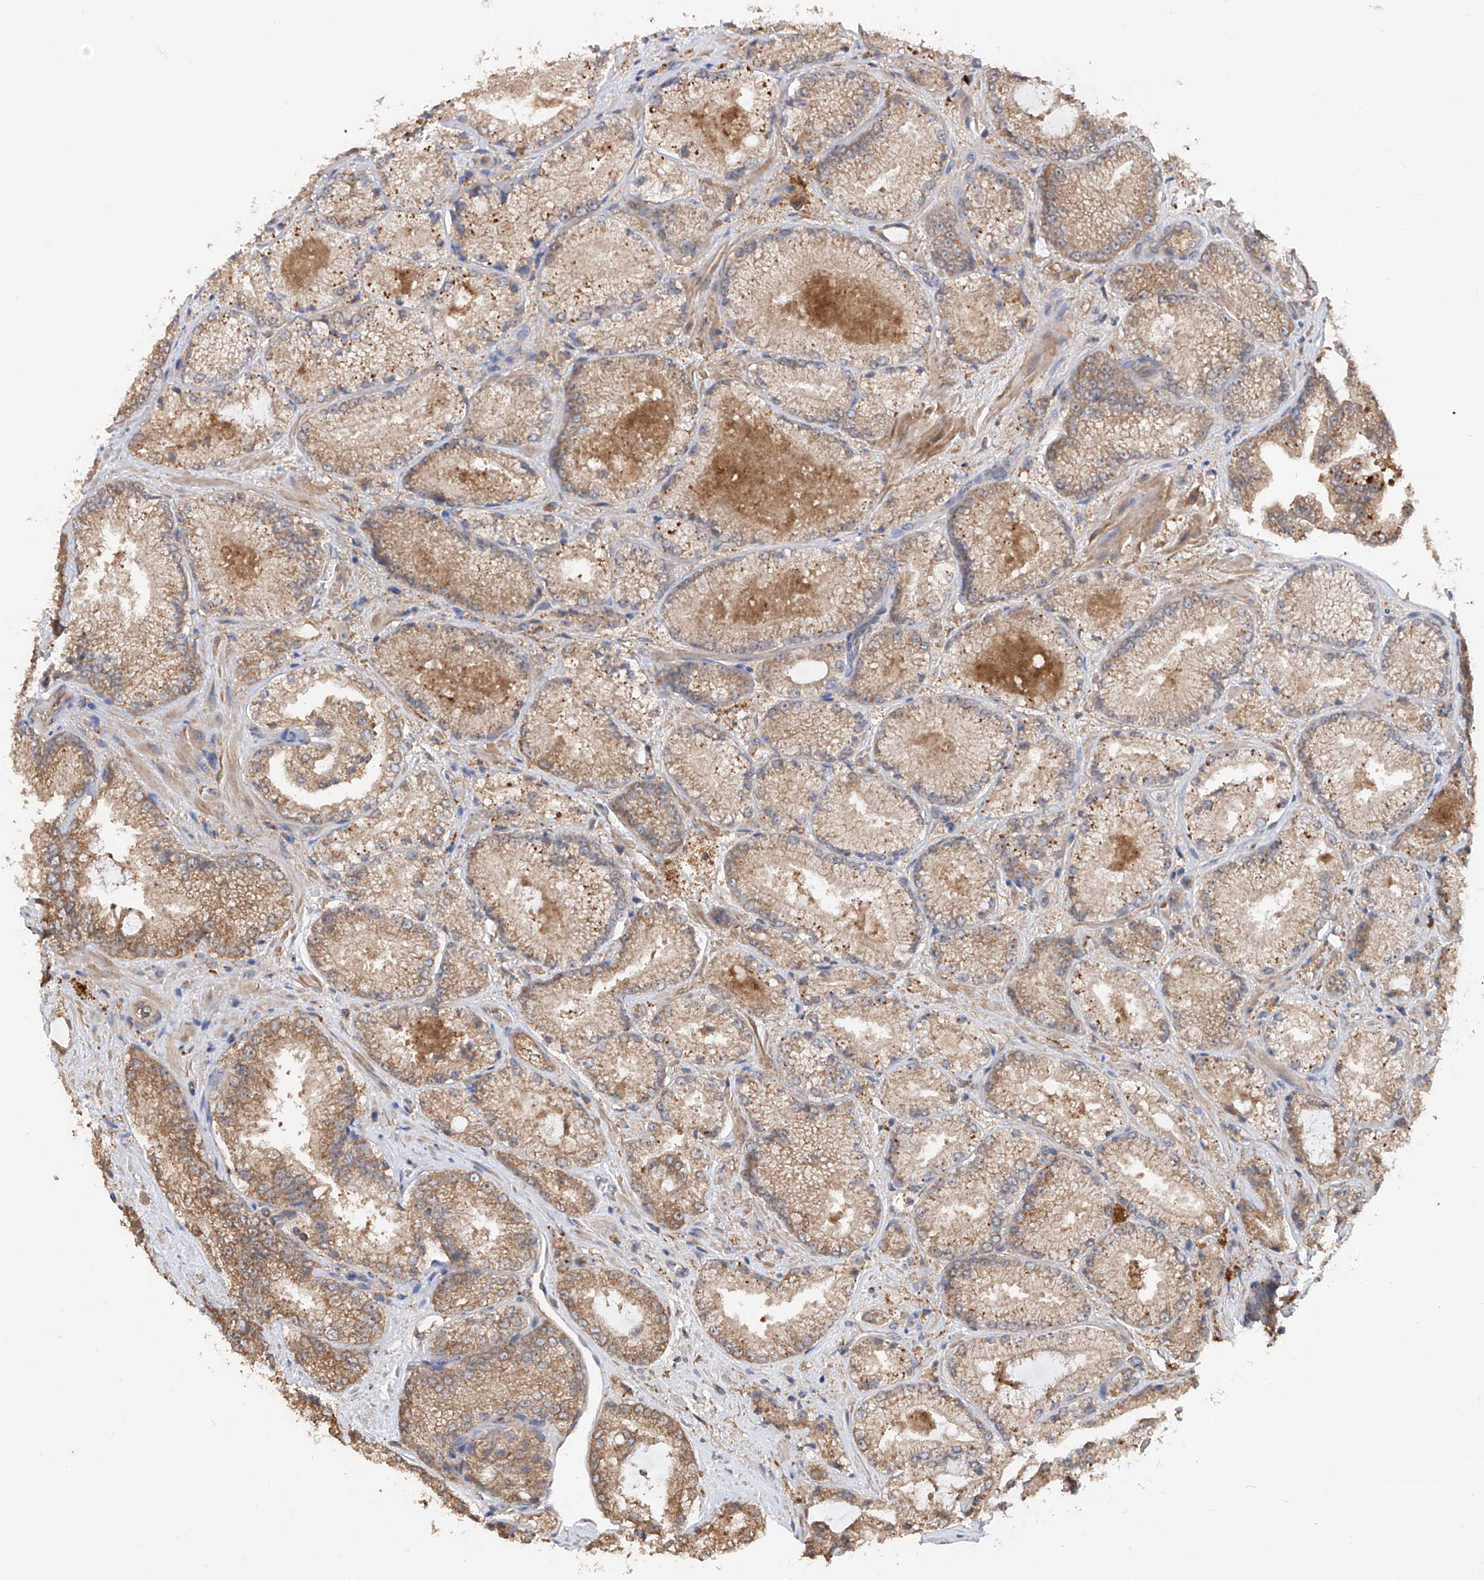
{"staining": {"intensity": "moderate", "quantity": ">75%", "location": "cytoplasmic/membranous"}, "tissue": "prostate cancer", "cell_type": "Tumor cells", "image_type": "cancer", "snomed": [{"axis": "morphology", "description": "Adenocarcinoma, High grade"}, {"axis": "topography", "description": "Prostate"}], "caption": "A brown stain highlights moderate cytoplasmic/membranous staining of a protein in human adenocarcinoma (high-grade) (prostate) tumor cells. The staining is performed using DAB brown chromogen to label protein expression. The nuclei are counter-stained blue using hematoxylin.", "gene": "EDN1", "patient": {"sex": "male", "age": 73}}